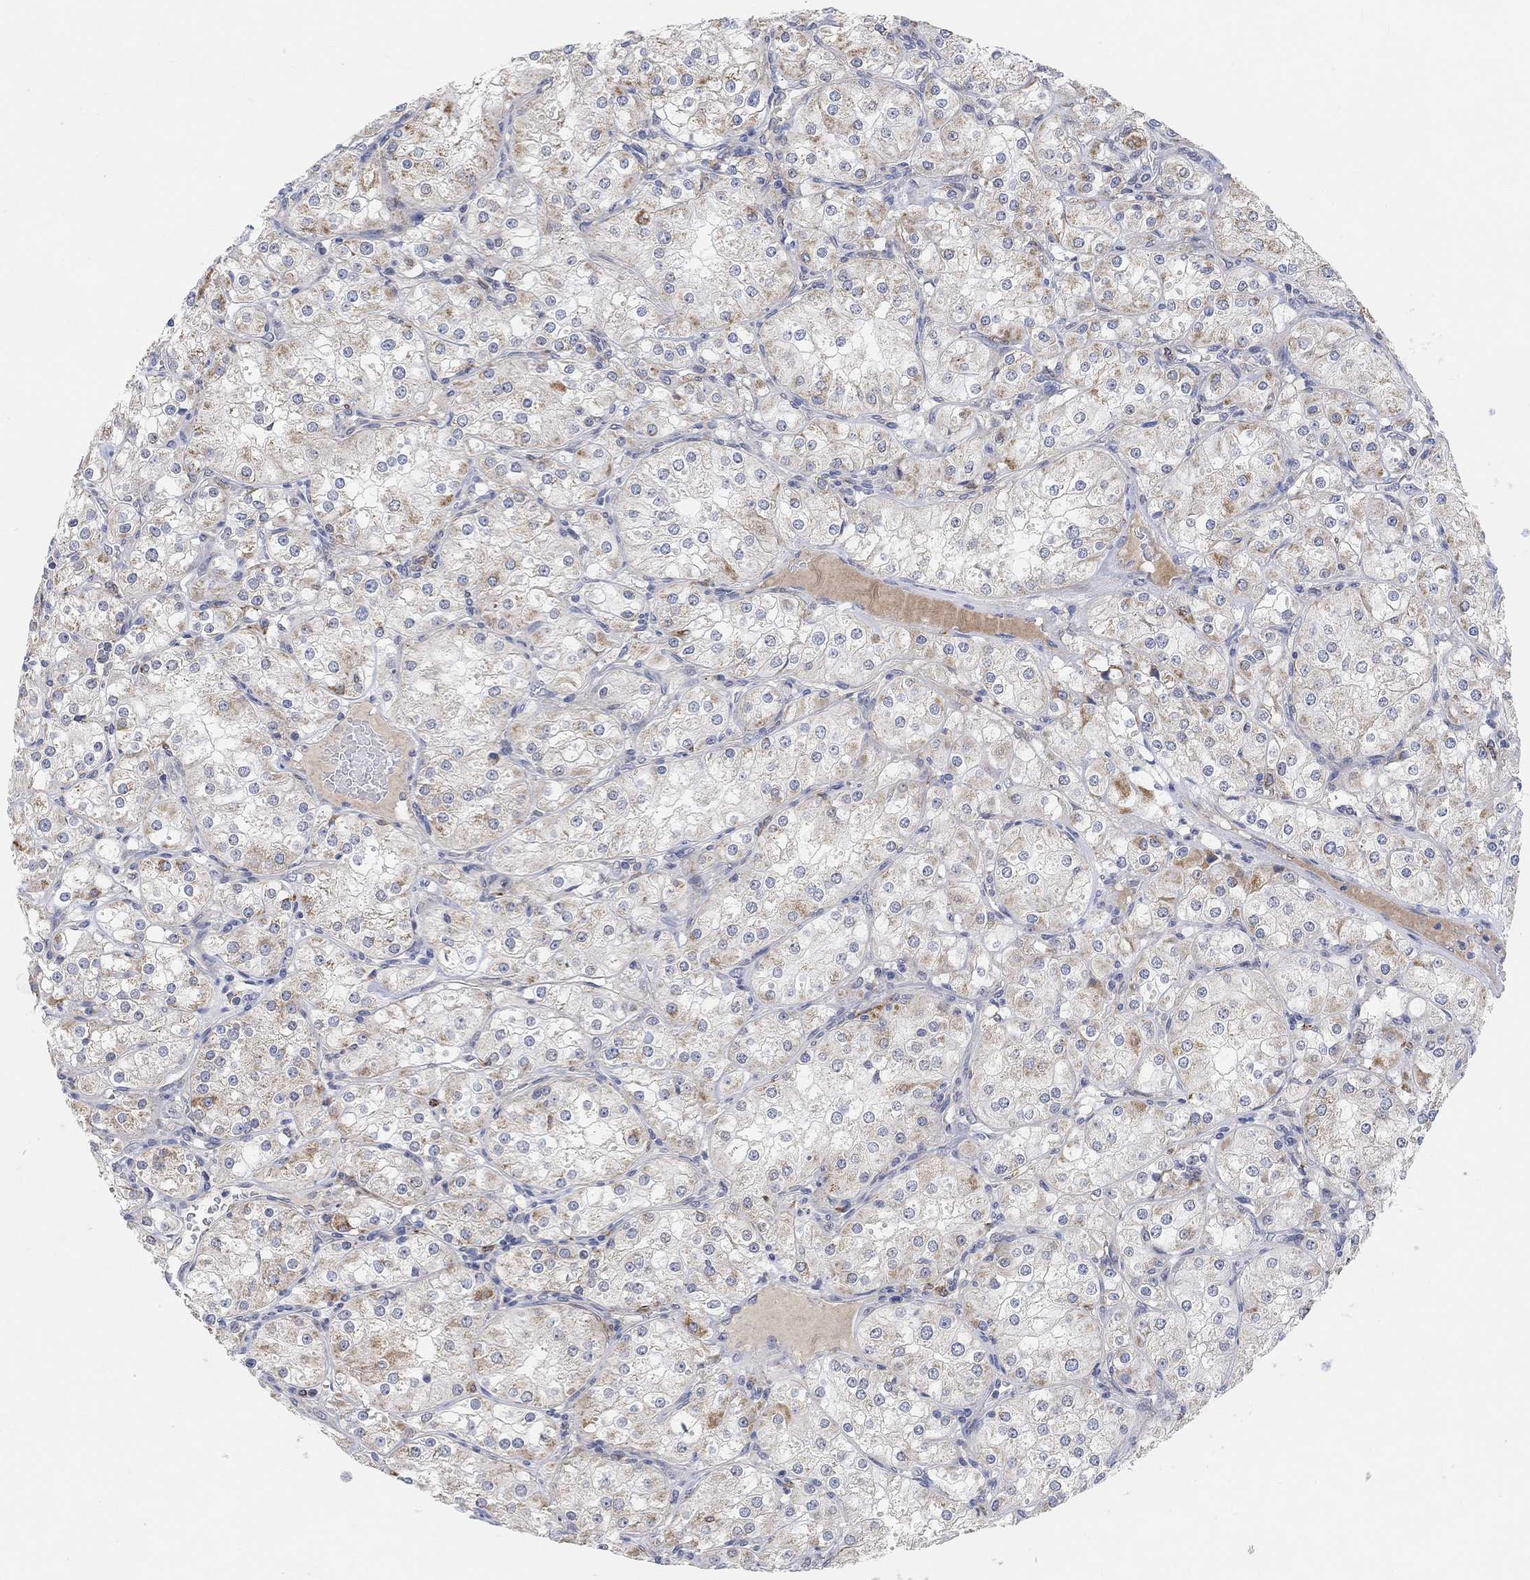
{"staining": {"intensity": "moderate", "quantity": "<25%", "location": "cytoplasmic/membranous"}, "tissue": "renal cancer", "cell_type": "Tumor cells", "image_type": "cancer", "snomed": [{"axis": "morphology", "description": "Adenocarcinoma, NOS"}, {"axis": "topography", "description": "Kidney"}], "caption": "A micrograph of human renal cancer (adenocarcinoma) stained for a protein demonstrates moderate cytoplasmic/membranous brown staining in tumor cells.", "gene": "HCRTR1", "patient": {"sex": "male", "age": 77}}